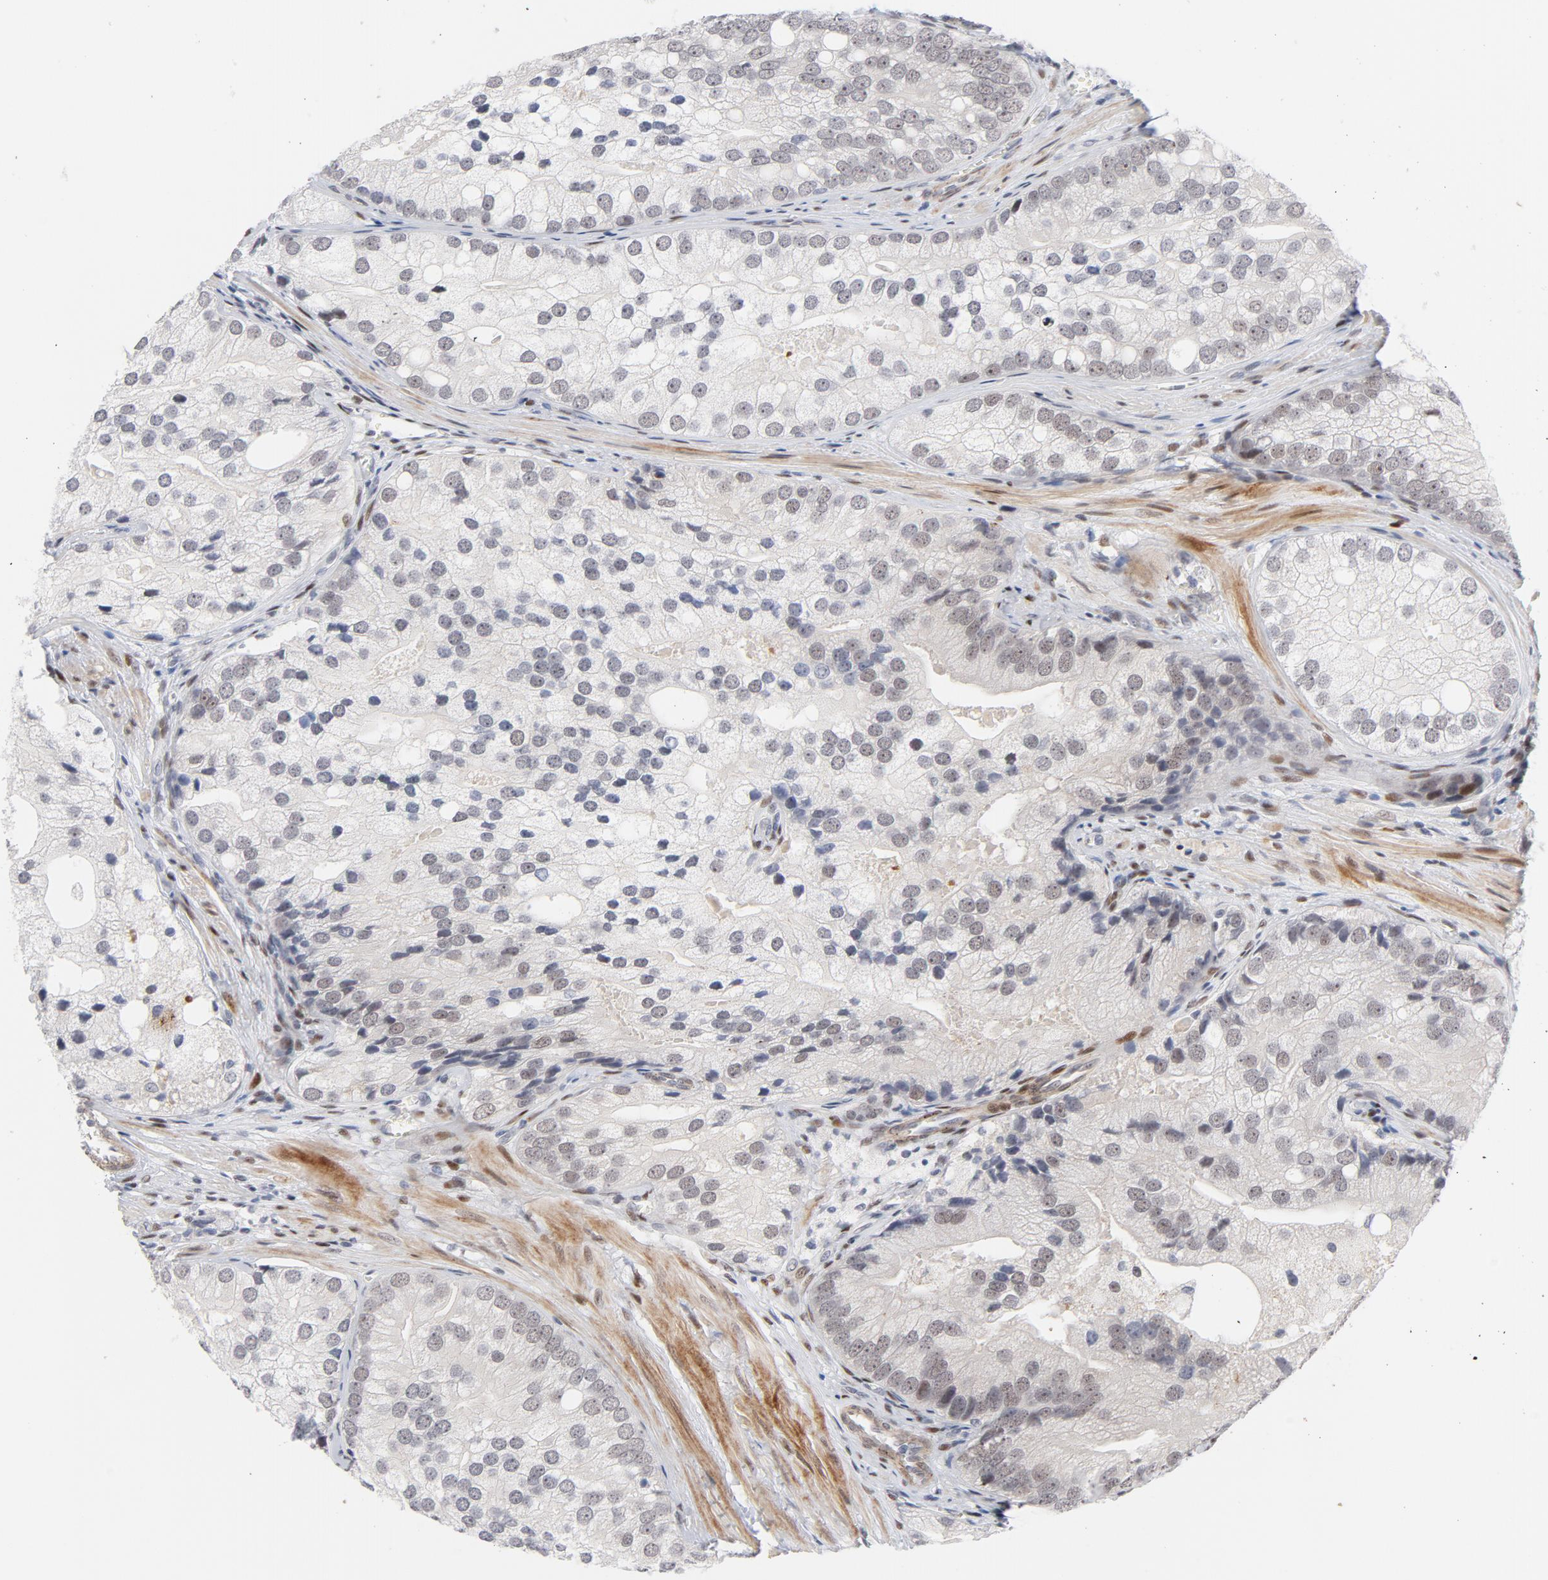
{"staining": {"intensity": "moderate", "quantity": "25%-75%", "location": "nuclear"}, "tissue": "prostate cancer", "cell_type": "Tumor cells", "image_type": "cancer", "snomed": [{"axis": "morphology", "description": "Adenocarcinoma, Low grade"}, {"axis": "topography", "description": "Prostate"}], "caption": "DAB (3,3'-diaminobenzidine) immunohistochemical staining of low-grade adenocarcinoma (prostate) demonstrates moderate nuclear protein expression in about 25%-75% of tumor cells.", "gene": "NFIC", "patient": {"sex": "male", "age": 69}}